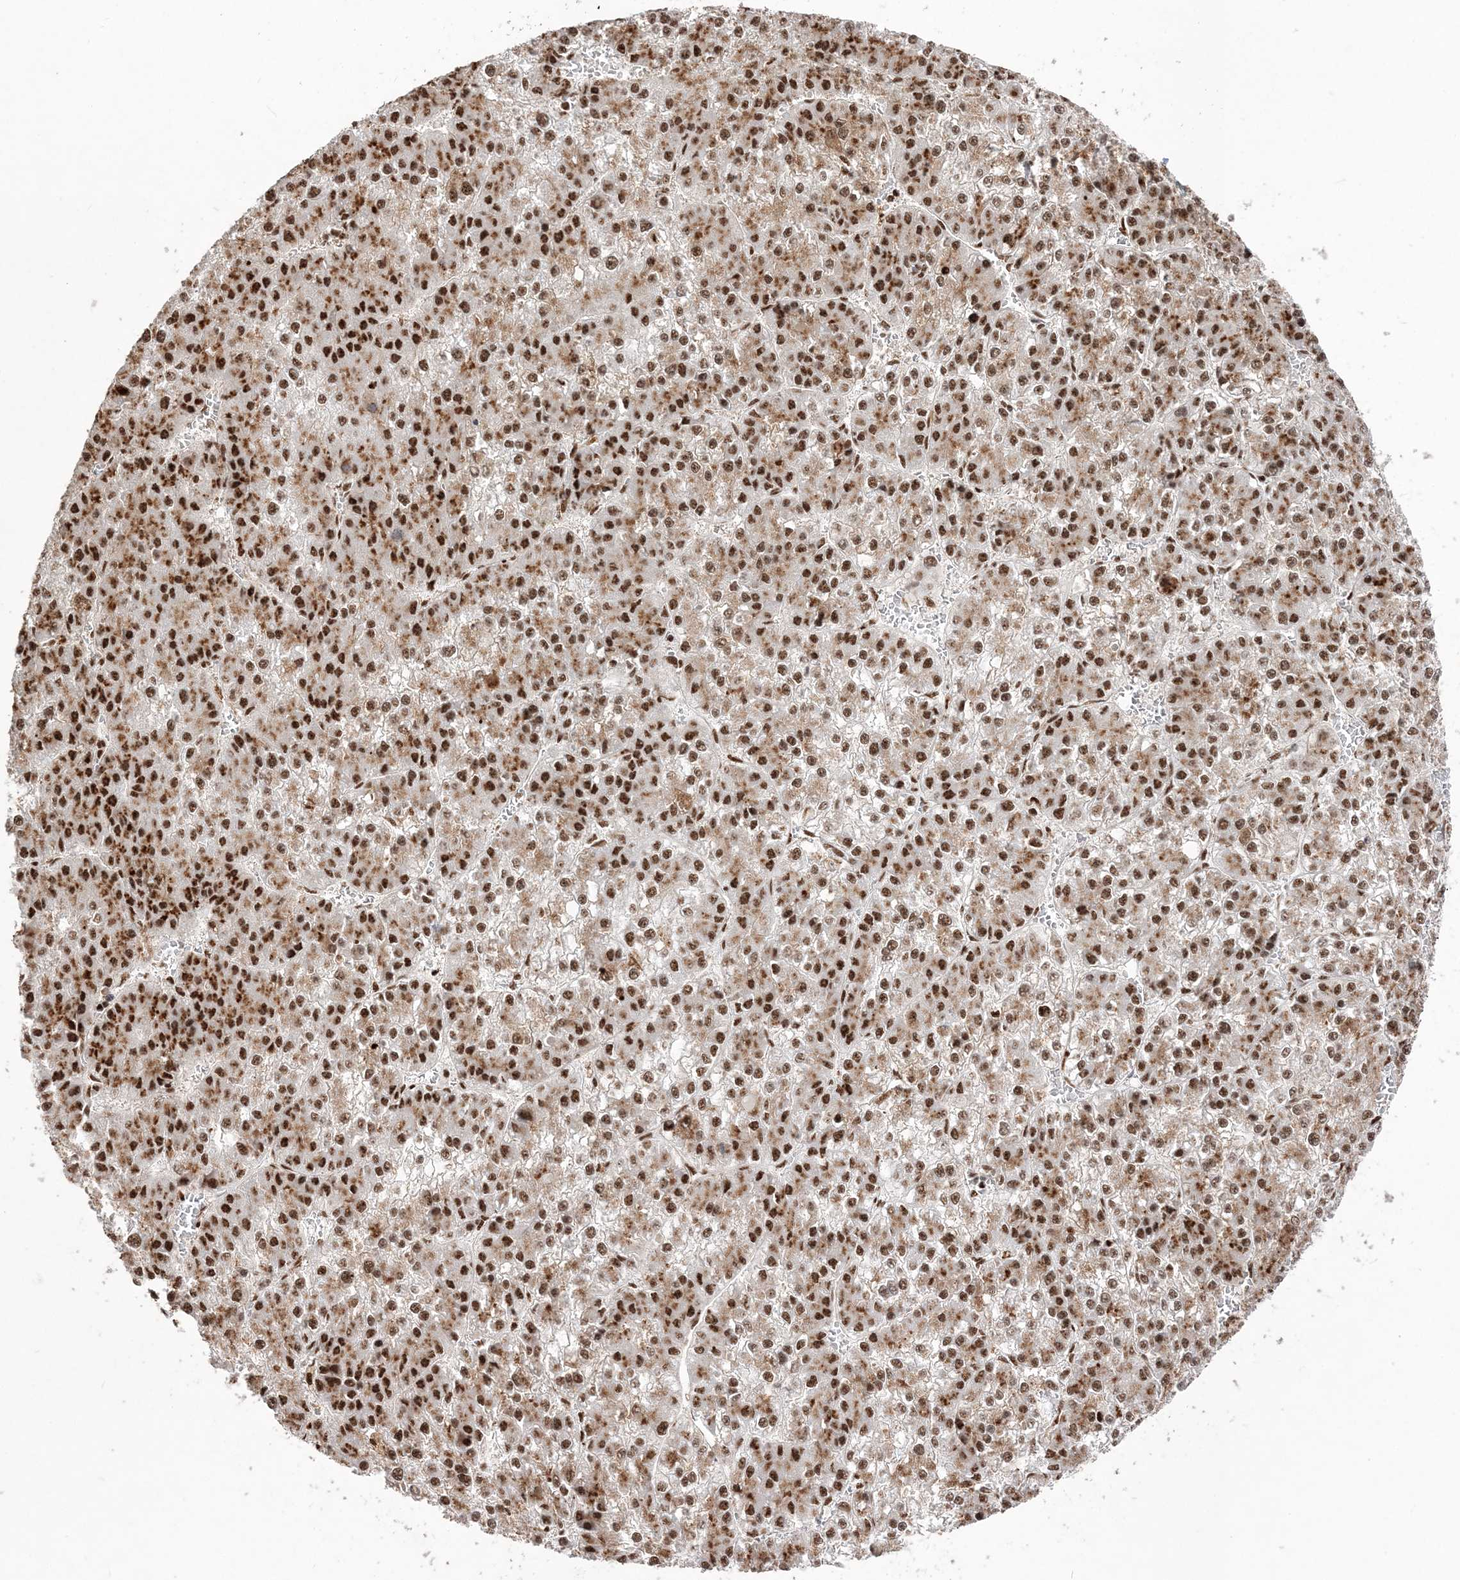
{"staining": {"intensity": "strong", "quantity": ">75%", "location": "nuclear"}, "tissue": "liver cancer", "cell_type": "Tumor cells", "image_type": "cancer", "snomed": [{"axis": "morphology", "description": "Carcinoma, Hepatocellular, NOS"}, {"axis": "topography", "description": "Liver"}], "caption": "A photomicrograph showing strong nuclear expression in about >75% of tumor cells in liver cancer, as visualized by brown immunohistochemical staining.", "gene": "RBM17", "patient": {"sex": "female", "age": 73}}